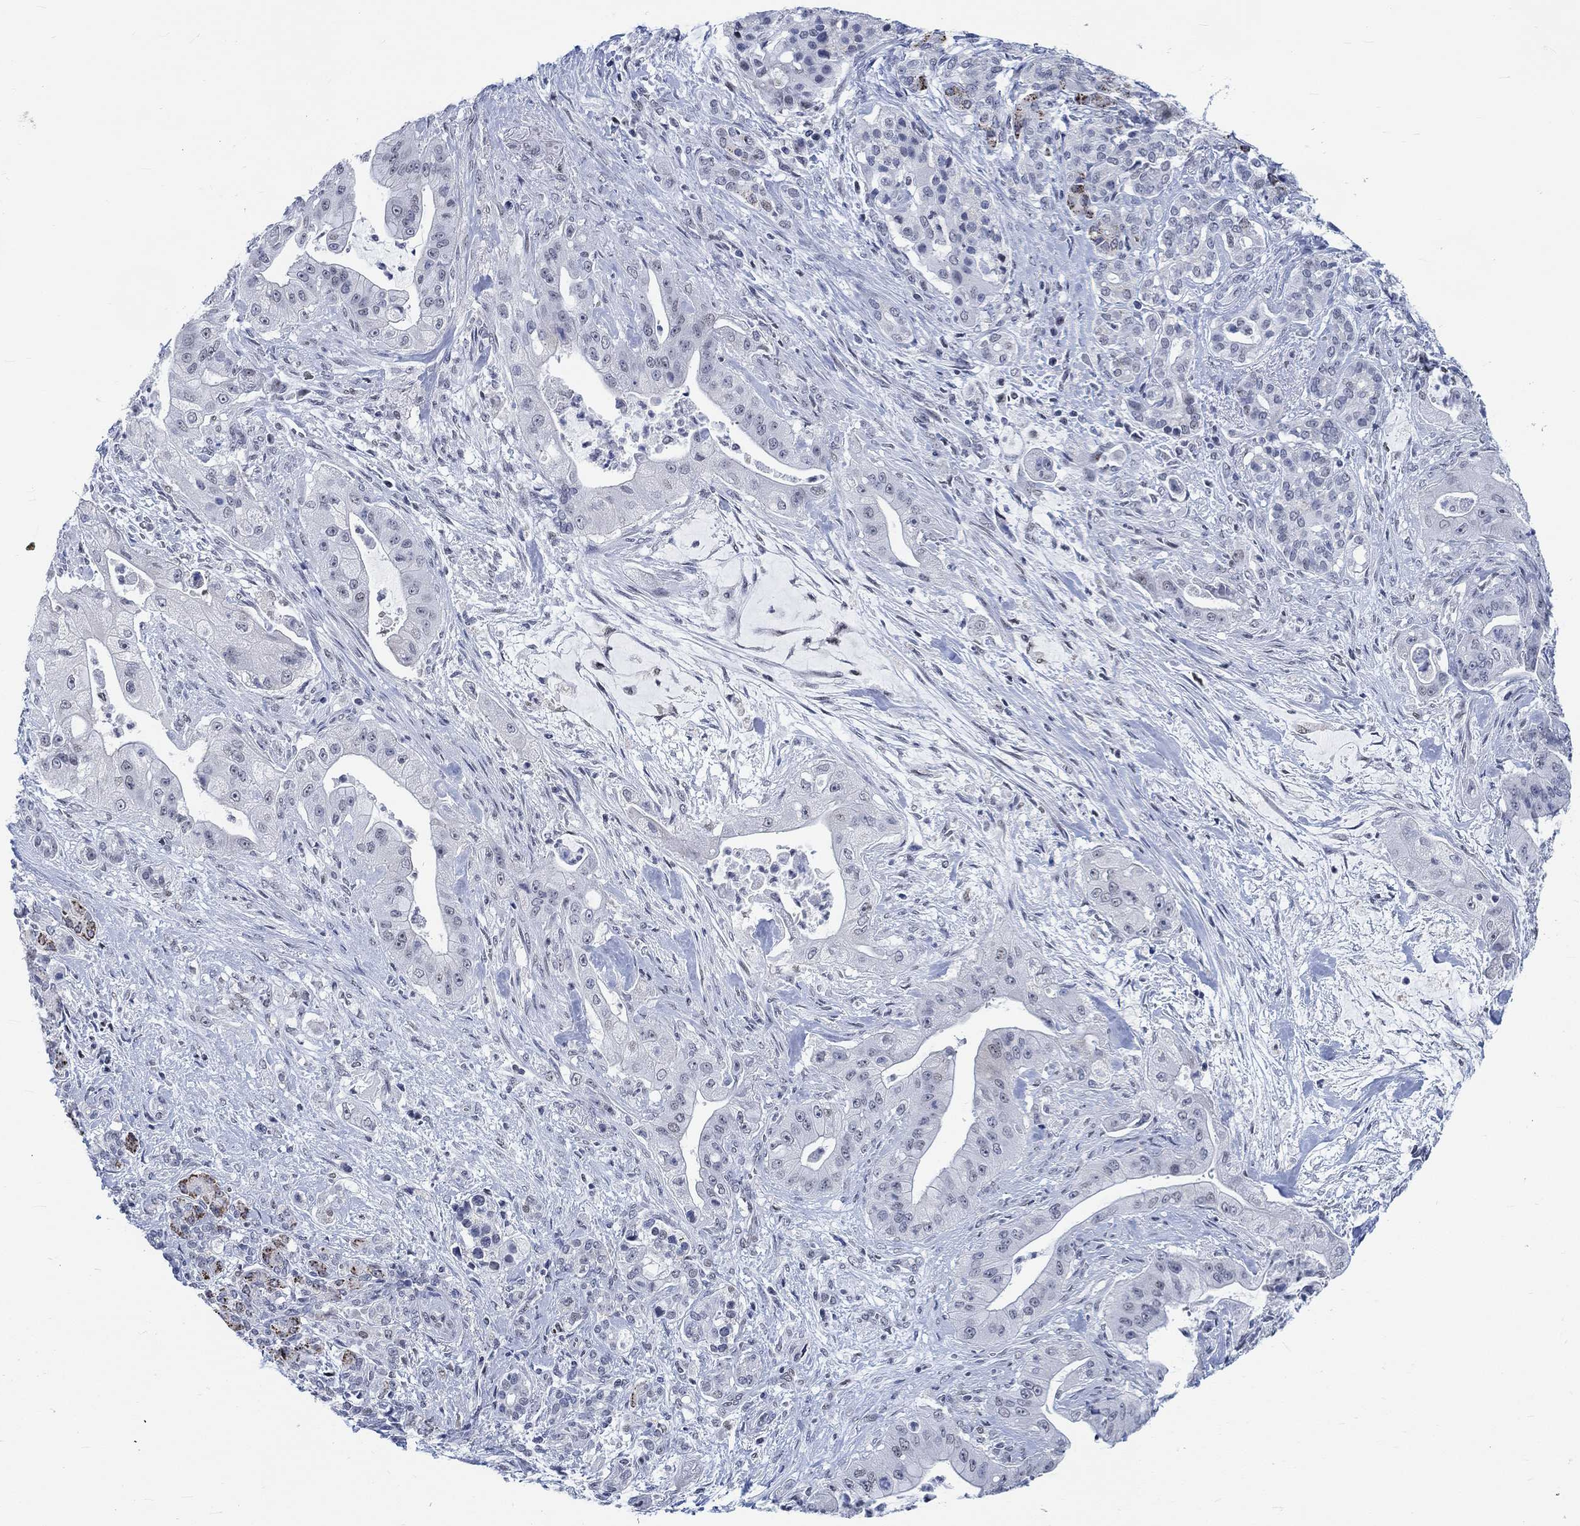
{"staining": {"intensity": "negative", "quantity": "none", "location": "none"}, "tissue": "pancreatic cancer", "cell_type": "Tumor cells", "image_type": "cancer", "snomed": [{"axis": "morphology", "description": "Normal tissue, NOS"}, {"axis": "morphology", "description": "Inflammation, NOS"}, {"axis": "morphology", "description": "Adenocarcinoma, NOS"}, {"axis": "topography", "description": "Pancreas"}], "caption": "The histopathology image shows no staining of tumor cells in adenocarcinoma (pancreatic).", "gene": "KCNH8", "patient": {"sex": "male", "age": 57}}